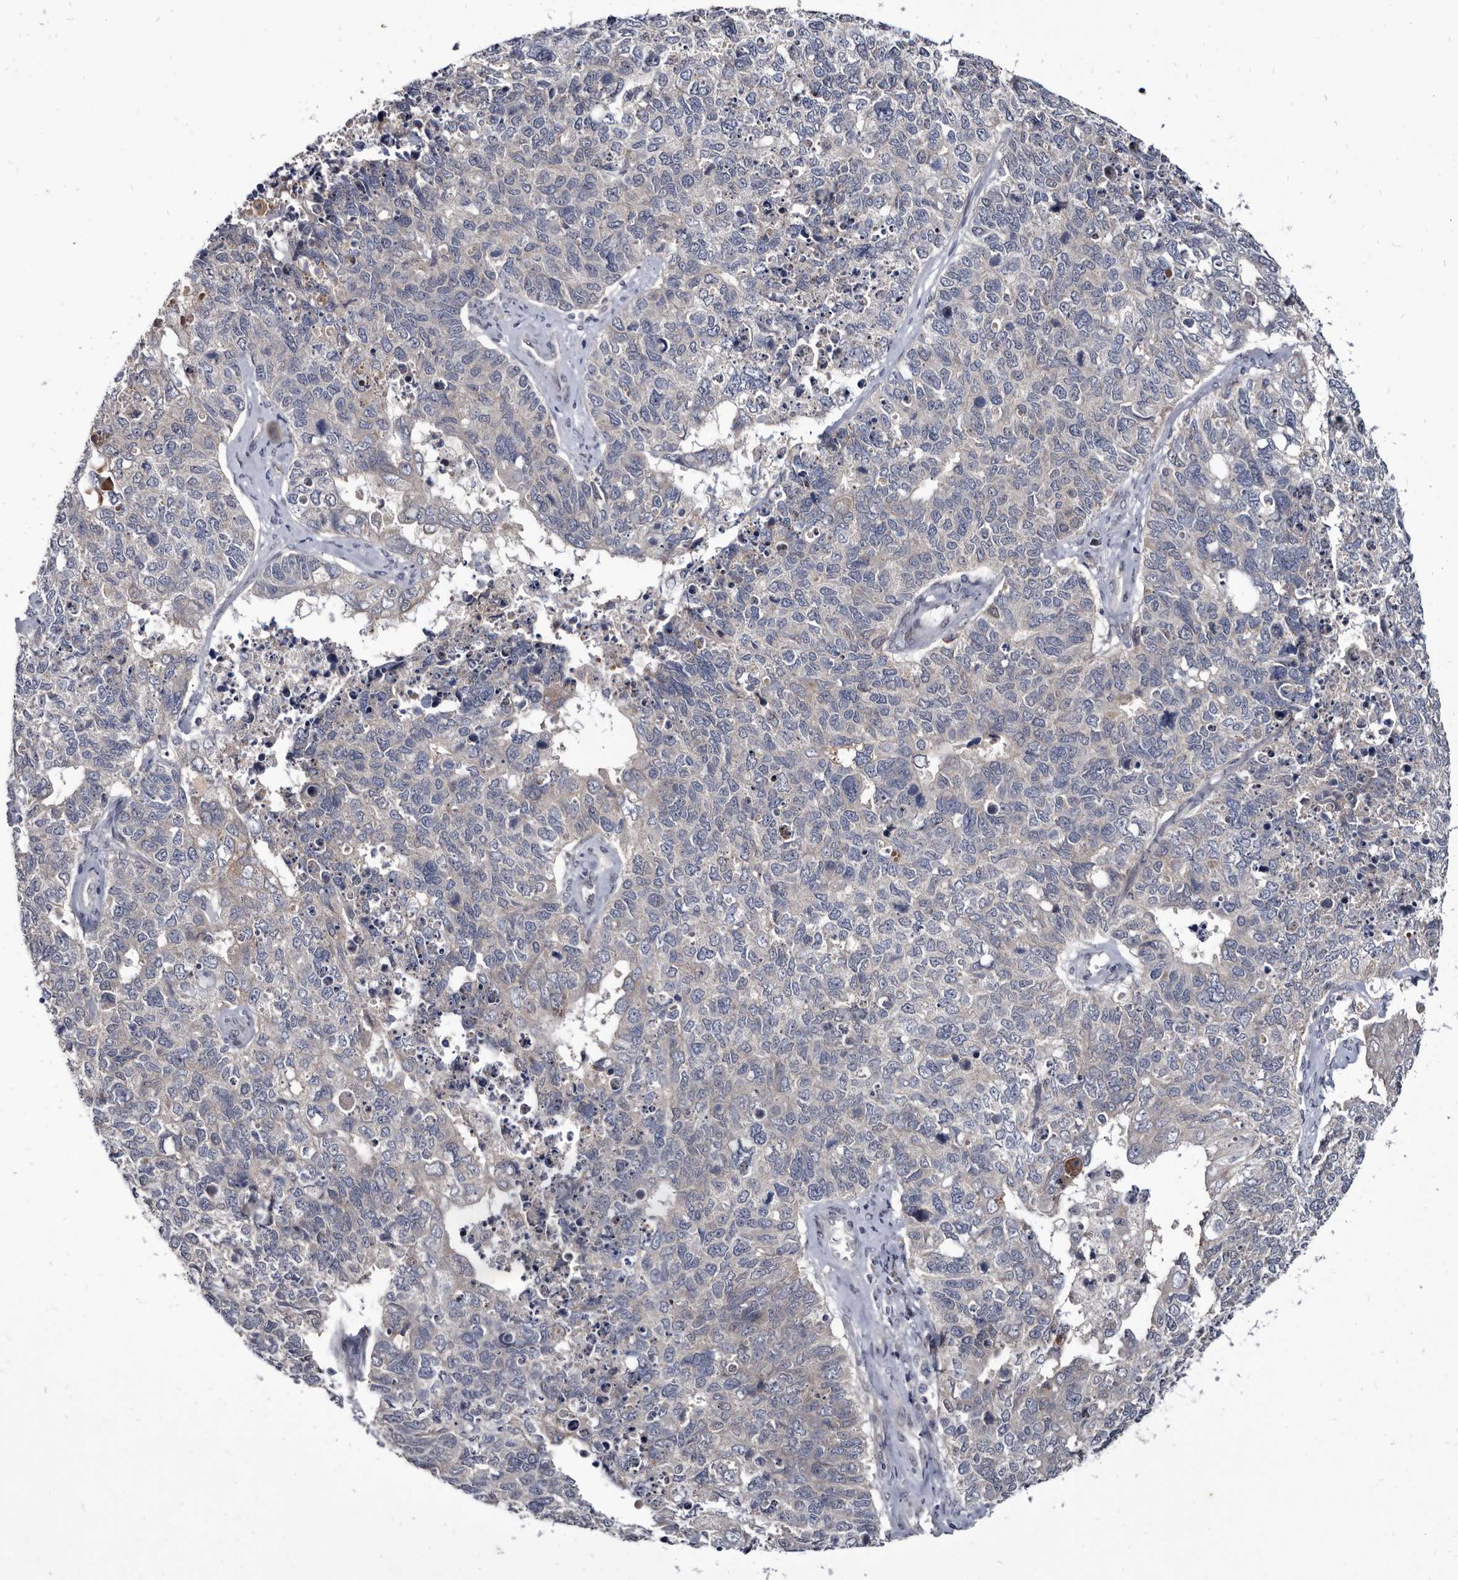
{"staining": {"intensity": "negative", "quantity": "none", "location": "none"}, "tissue": "cervical cancer", "cell_type": "Tumor cells", "image_type": "cancer", "snomed": [{"axis": "morphology", "description": "Squamous cell carcinoma, NOS"}, {"axis": "topography", "description": "Cervix"}], "caption": "The photomicrograph reveals no significant expression in tumor cells of cervical cancer (squamous cell carcinoma).", "gene": "PROM1", "patient": {"sex": "female", "age": 63}}